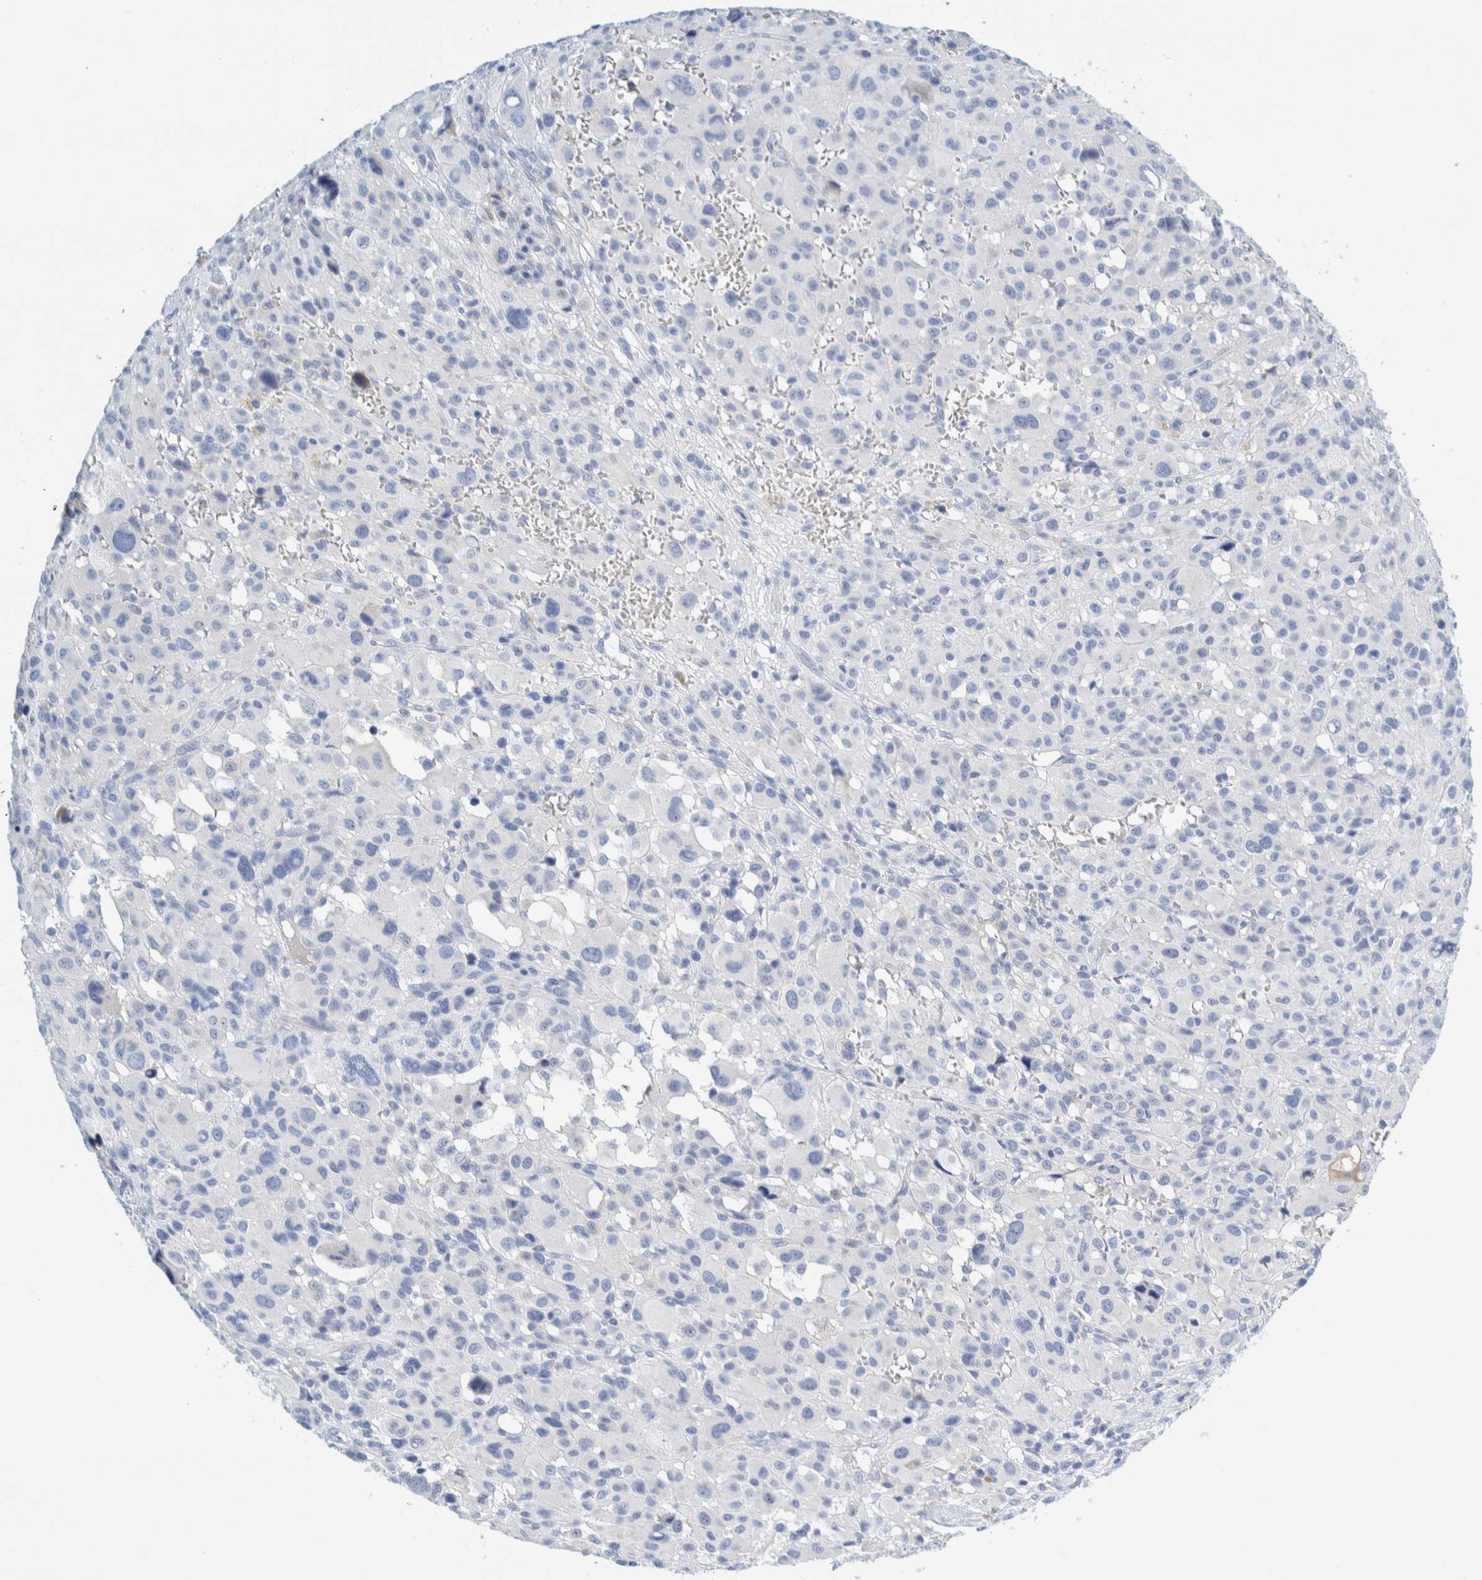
{"staining": {"intensity": "negative", "quantity": "none", "location": "none"}, "tissue": "melanoma", "cell_type": "Tumor cells", "image_type": "cancer", "snomed": [{"axis": "morphology", "description": "Malignant melanoma, Metastatic site"}, {"axis": "topography", "description": "Skin"}], "caption": "An immunohistochemistry photomicrograph of malignant melanoma (metastatic site) is shown. There is no staining in tumor cells of malignant melanoma (metastatic site).", "gene": "MOG", "patient": {"sex": "female", "age": 74}}